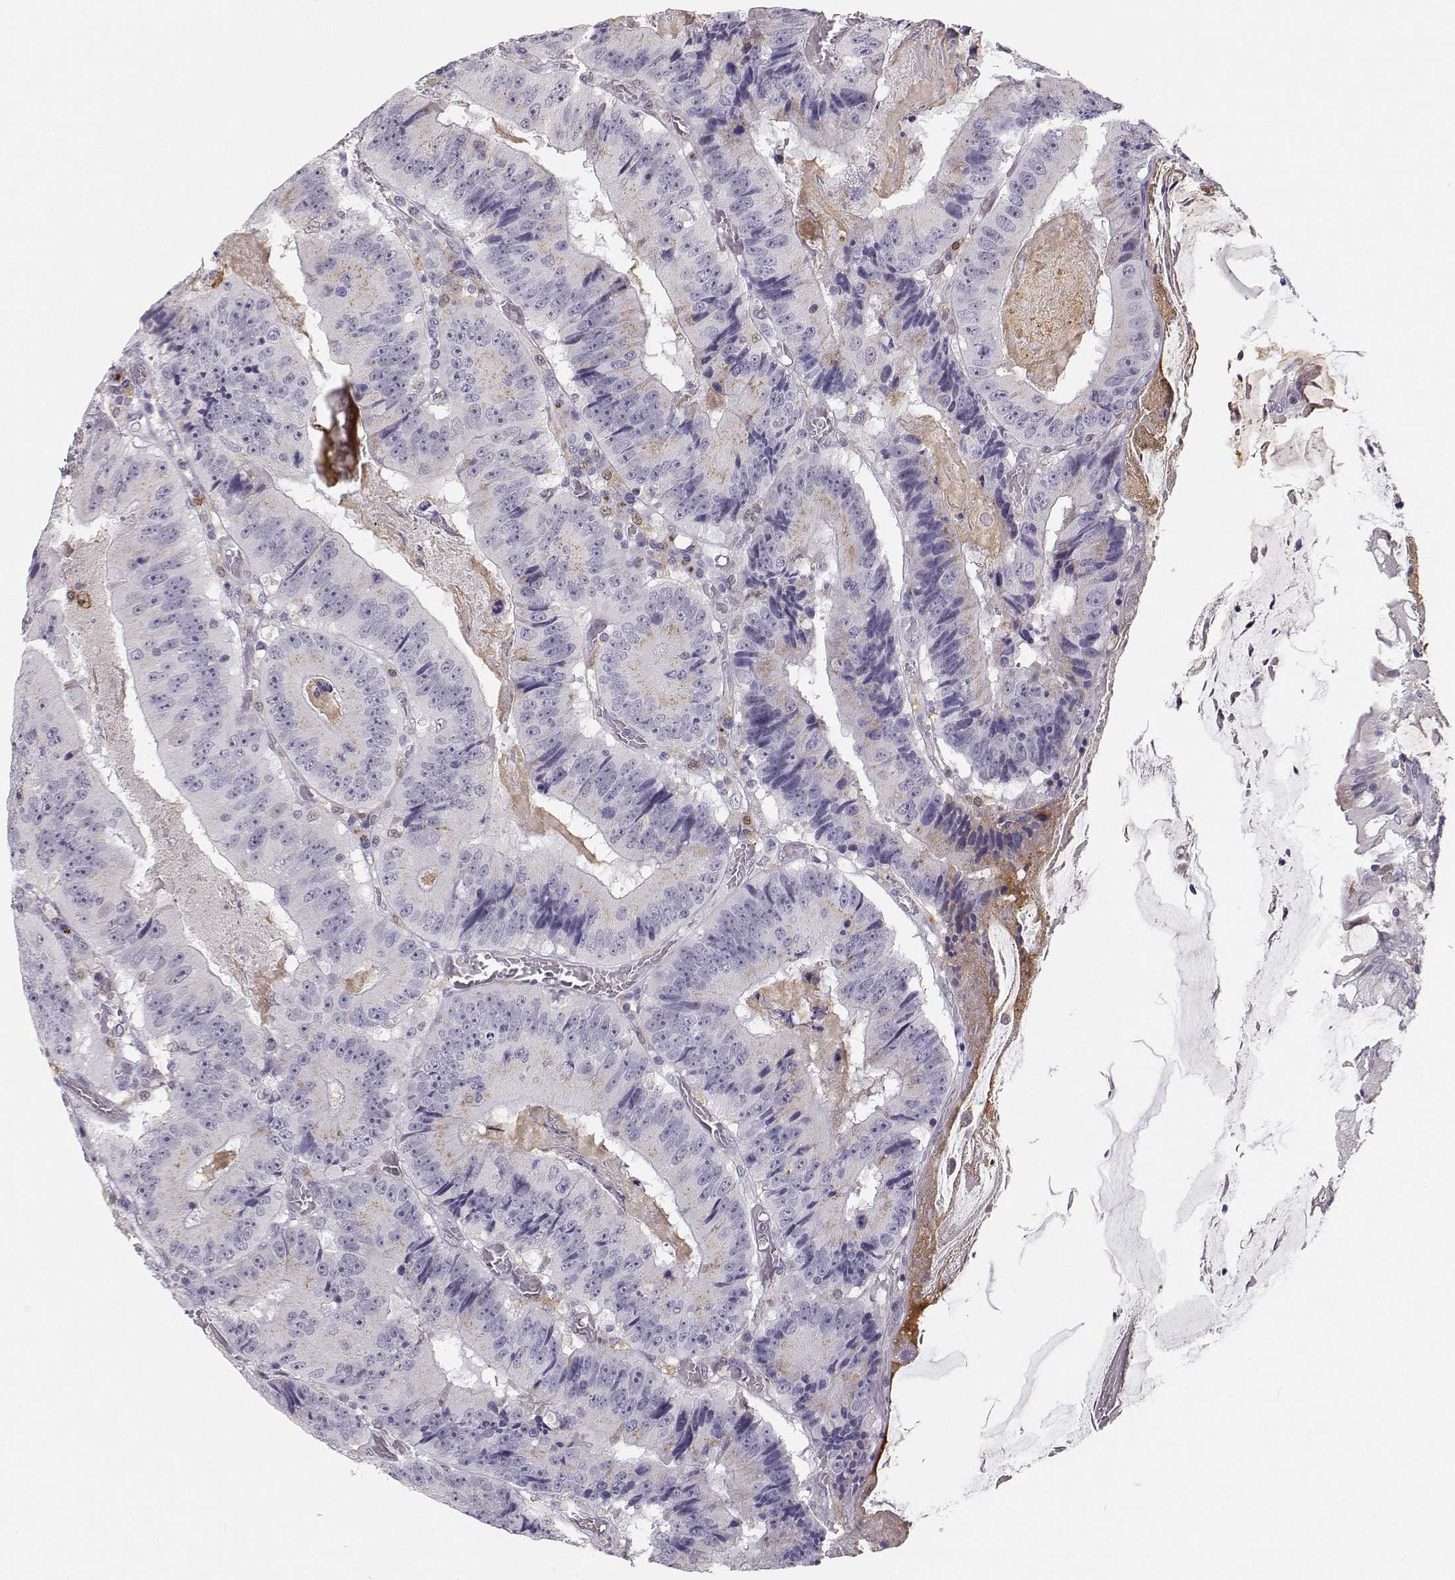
{"staining": {"intensity": "weak", "quantity": "<25%", "location": "cytoplasmic/membranous"}, "tissue": "colorectal cancer", "cell_type": "Tumor cells", "image_type": "cancer", "snomed": [{"axis": "morphology", "description": "Adenocarcinoma, NOS"}, {"axis": "topography", "description": "Colon"}], "caption": "This is an IHC histopathology image of colorectal cancer. There is no expression in tumor cells.", "gene": "HTR7", "patient": {"sex": "female", "age": 86}}